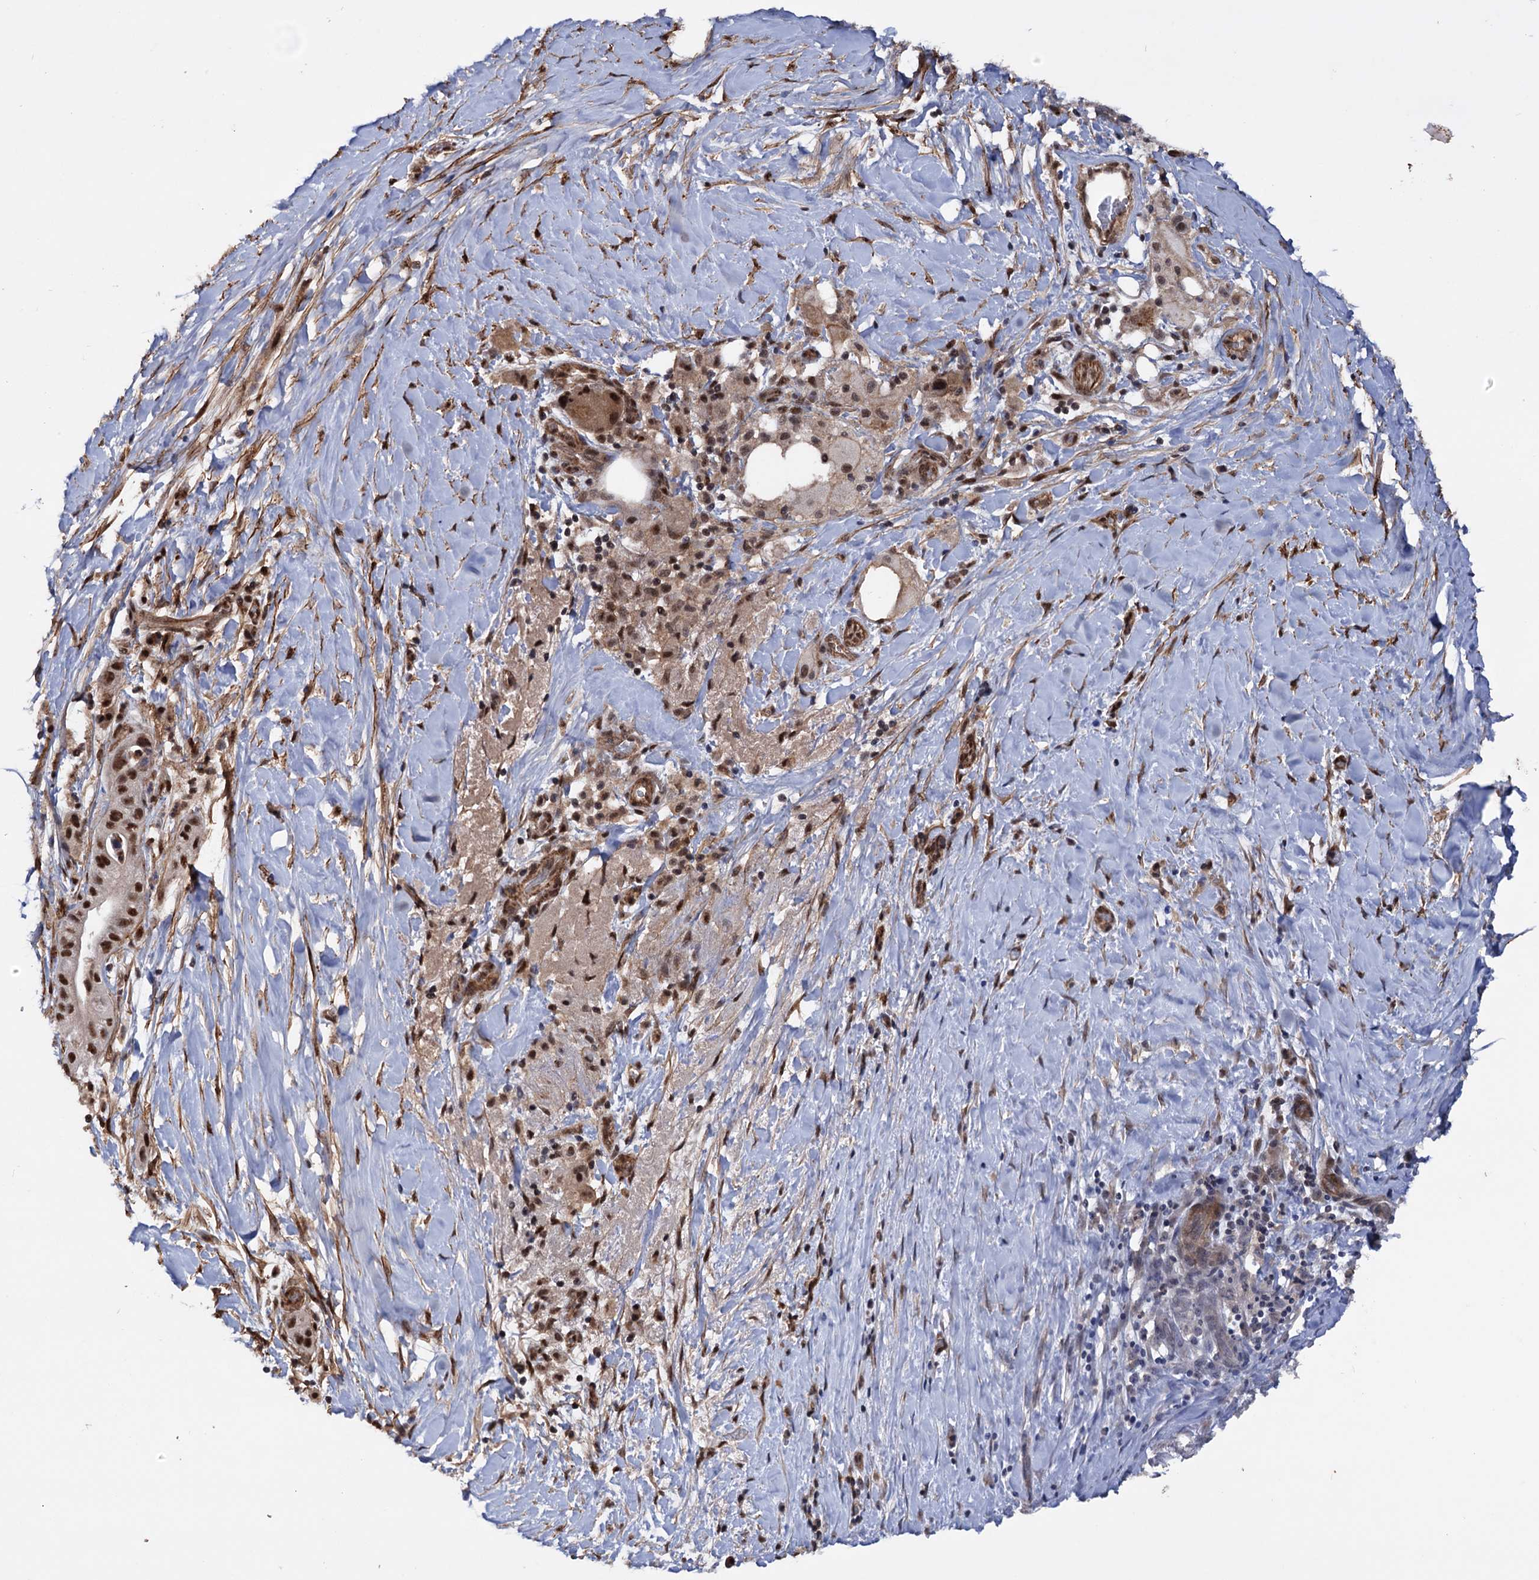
{"staining": {"intensity": "strong", "quantity": ">75%", "location": "cytoplasmic/membranous,nuclear"}, "tissue": "pancreatic cancer", "cell_type": "Tumor cells", "image_type": "cancer", "snomed": [{"axis": "morphology", "description": "Adenocarcinoma, NOS"}, {"axis": "topography", "description": "Pancreas"}], "caption": "This histopathology image demonstrates immunohistochemistry staining of pancreatic cancer (adenocarcinoma), with high strong cytoplasmic/membranous and nuclear staining in about >75% of tumor cells.", "gene": "TBC1D12", "patient": {"sex": "male", "age": 58}}